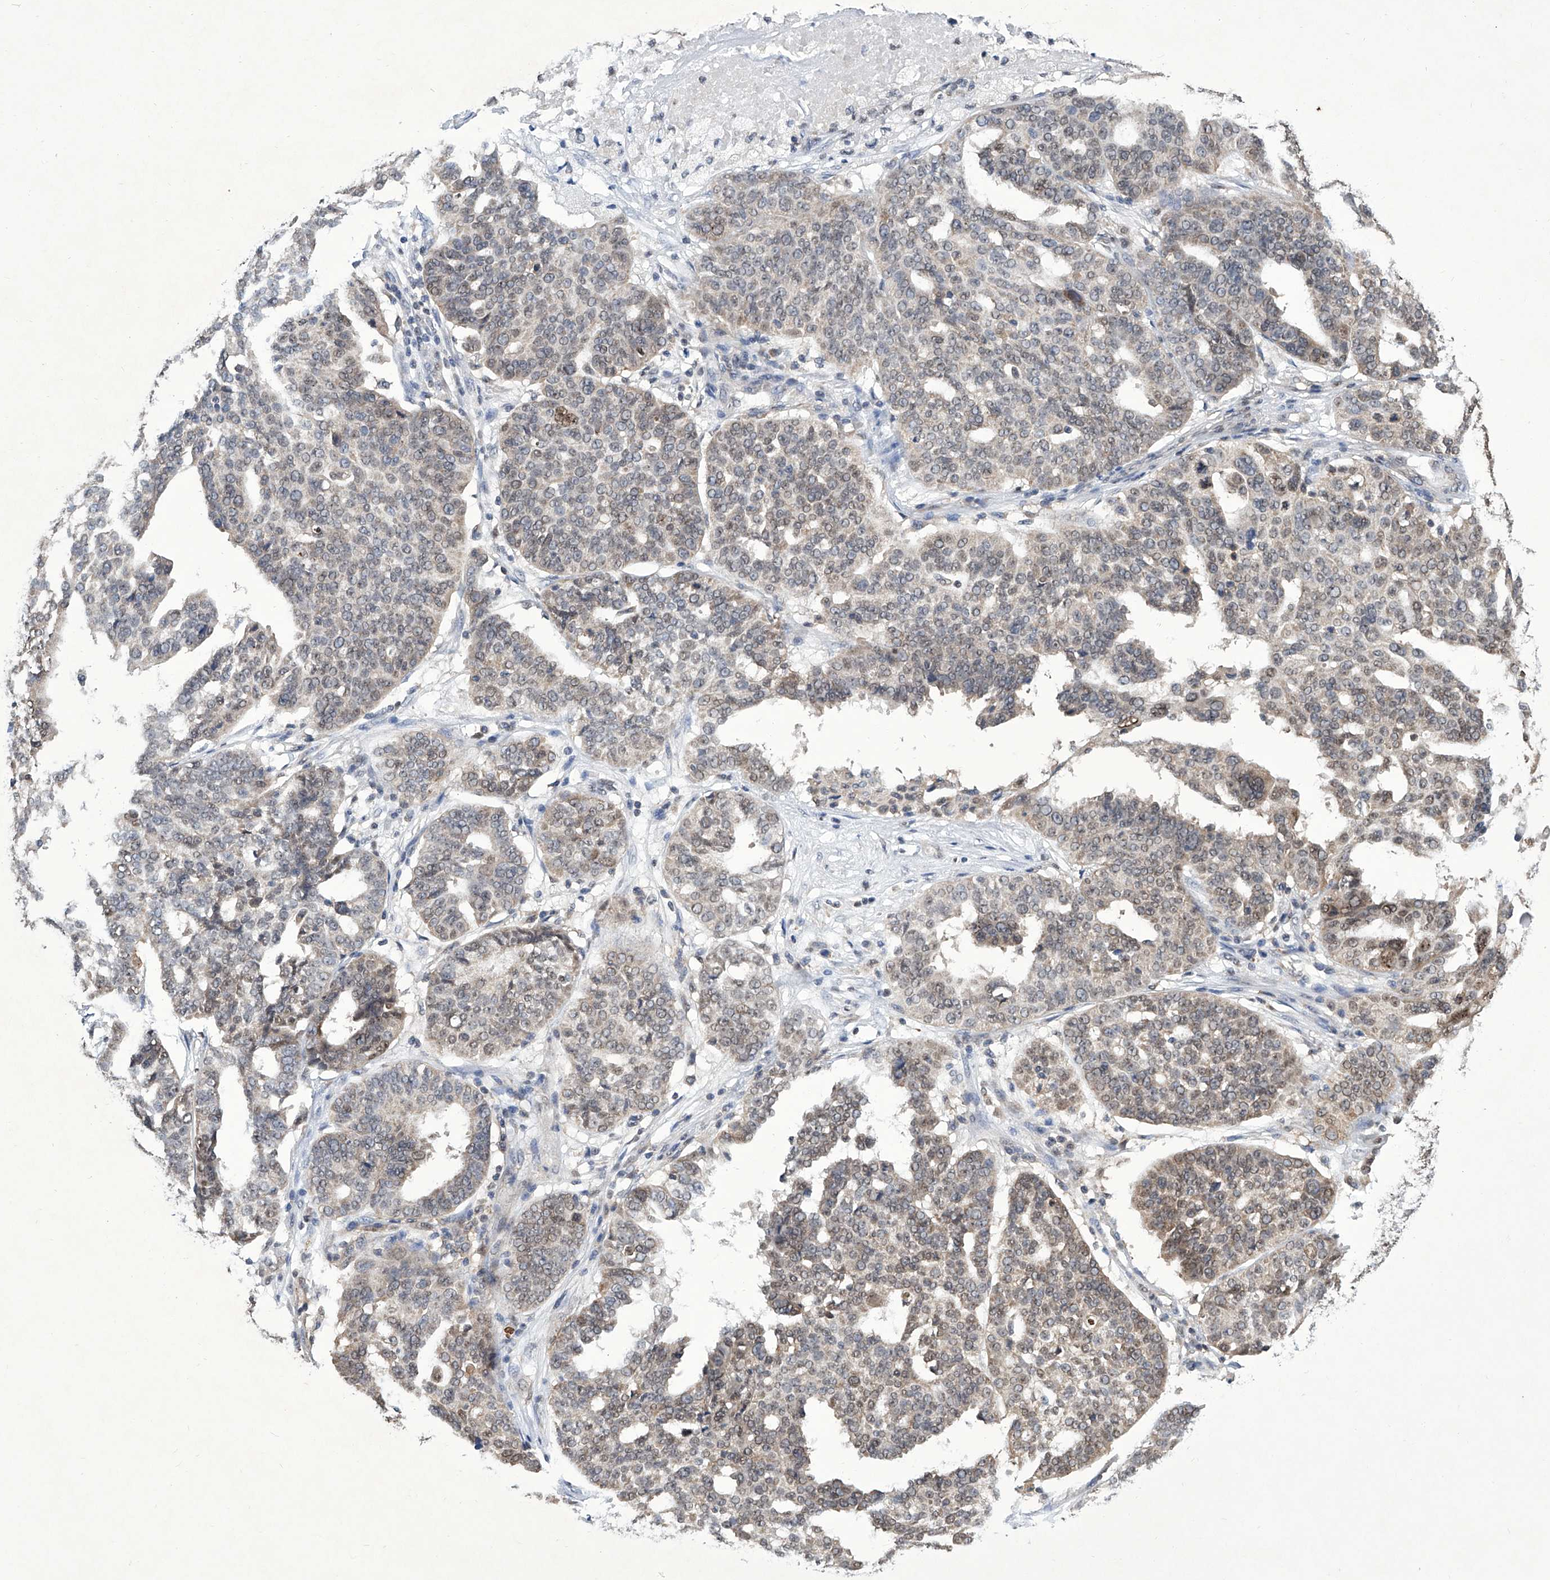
{"staining": {"intensity": "weak", "quantity": "25%-75%", "location": "cytoplasmic/membranous,nuclear"}, "tissue": "ovarian cancer", "cell_type": "Tumor cells", "image_type": "cancer", "snomed": [{"axis": "morphology", "description": "Cystadenocarcinoma, serous, NOS"}, {"axis": "topography", "description": "Ovary"}], "caption": "An IHC micrograph of neoplastic tissue is shown. Protein staining in brown shows weak cytoplasmic/membranous and nuclear positivity in ovarian serous cystadenocarcinoma within tumor cells.", "gene": "SREBF2", "patient": {"sex": "female", "age": 59}}